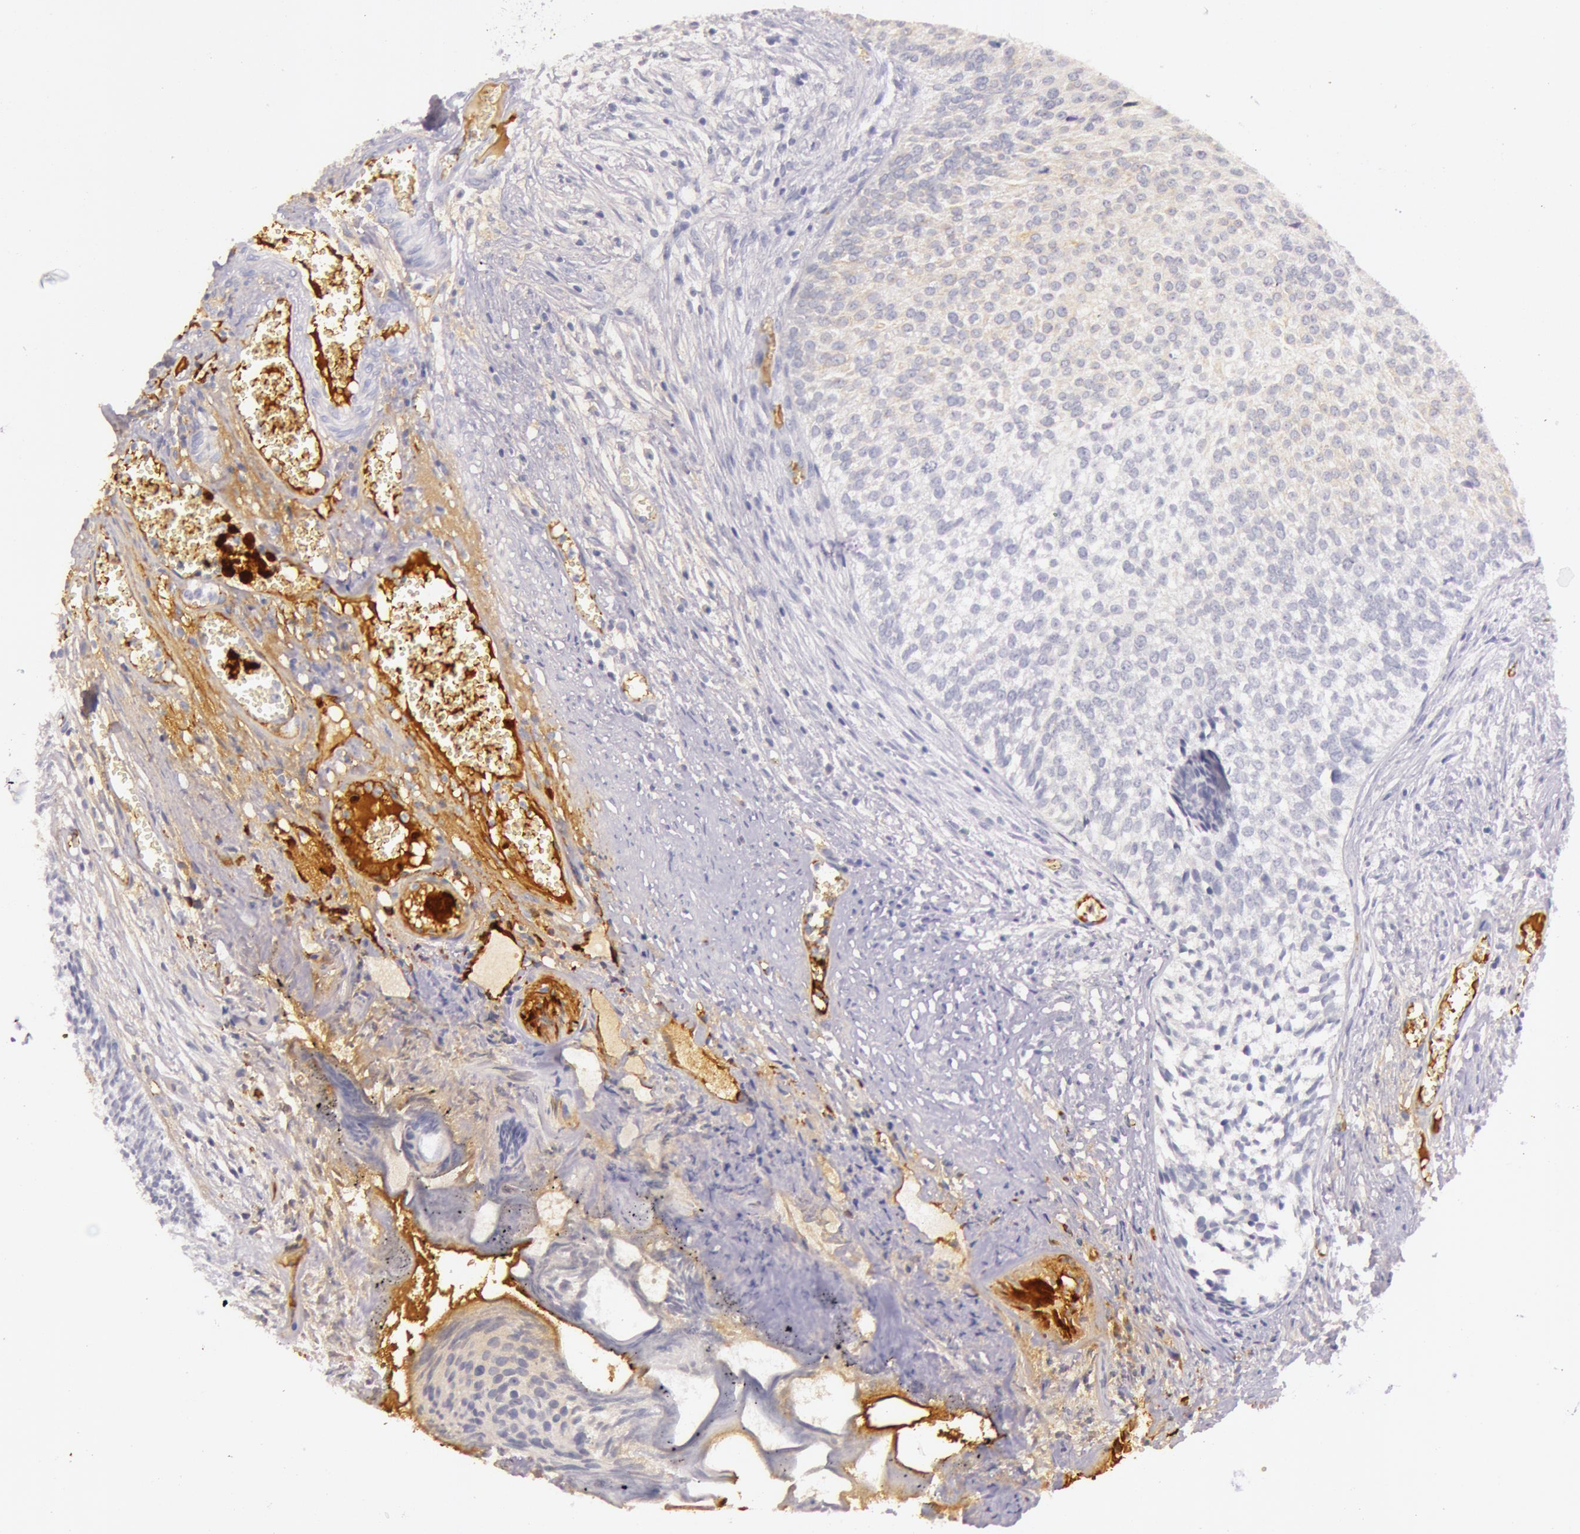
{"staining": {"intensity": "negative", "quantity": "none", "location": "none"}, "tissue": "urothelial cancer", "cell_type": "Tumor cells", "image_type": "cancer", "snomed": [{"axis": "morphology", "description": "Urothelial carcinoma, Low grade"}, {"axis": "topography", "description": "Urinary bladder"}], "caption": "Tumor cells are negative for brown protein staining in low-grade urothelial carcinoma.", "gene": "C4BPA", "patient": {"sex": "male", "age": 84}}